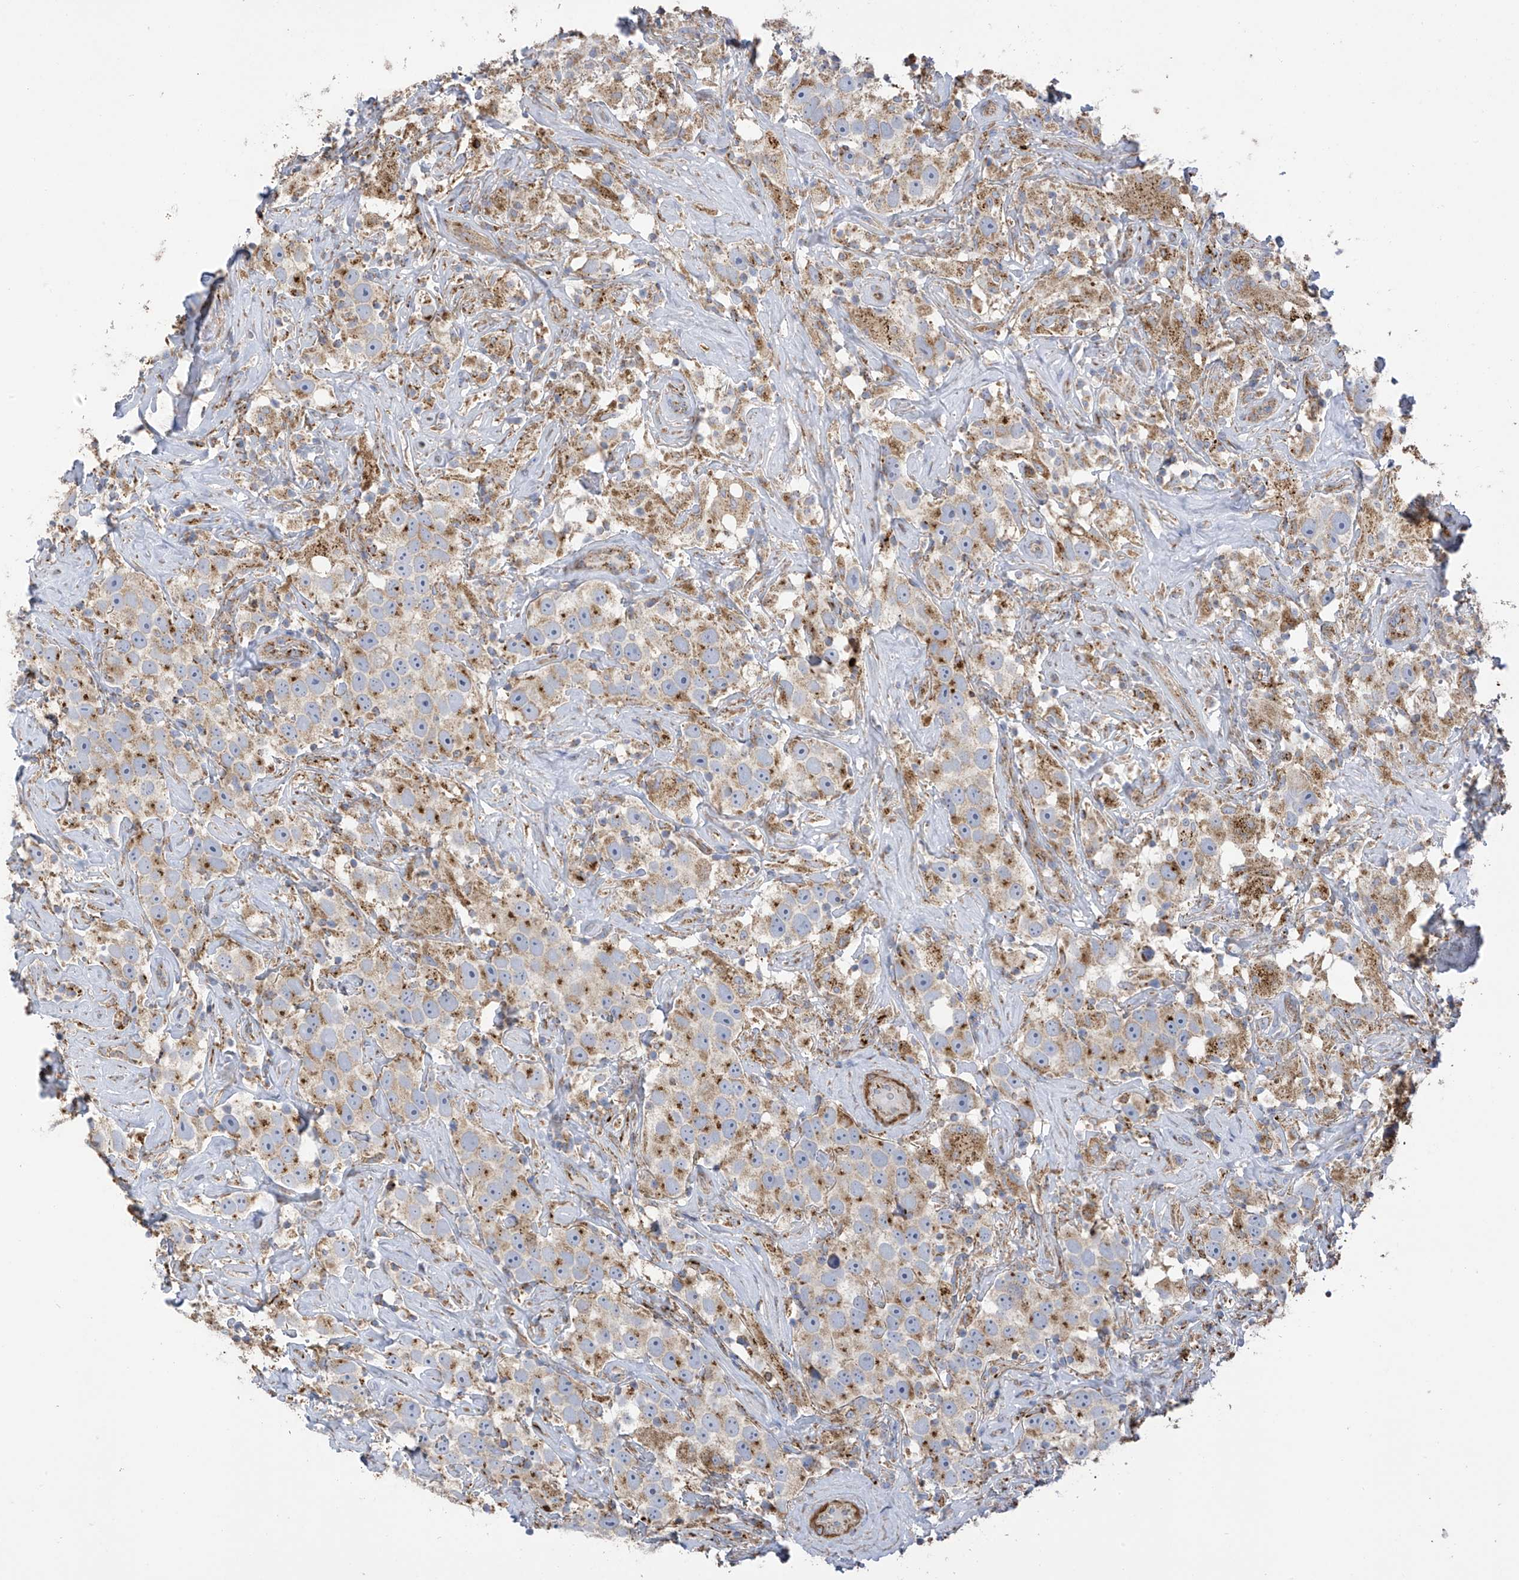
{"staining": {"intensity": "moderate", "quantity": "25%-75%", "location": "cytoplasmic/membranous"}, "tissue": "testis cancer", "cell_type": "Tumor cells", "image_type": "cancer", "snomed": [{"axis": "morphology", "description": "Seminoma, NOS"}, {"axis": "topography", "description": "Testis"}], "caption": "Testis cancer was stained to show a protein in brown. There is medium levels of moderate cytoplasmic/membranous staining in about 25%-75% of tumor cells.", "gene": "ITM2B", "patient": {"sex": "male", "age": 49}}